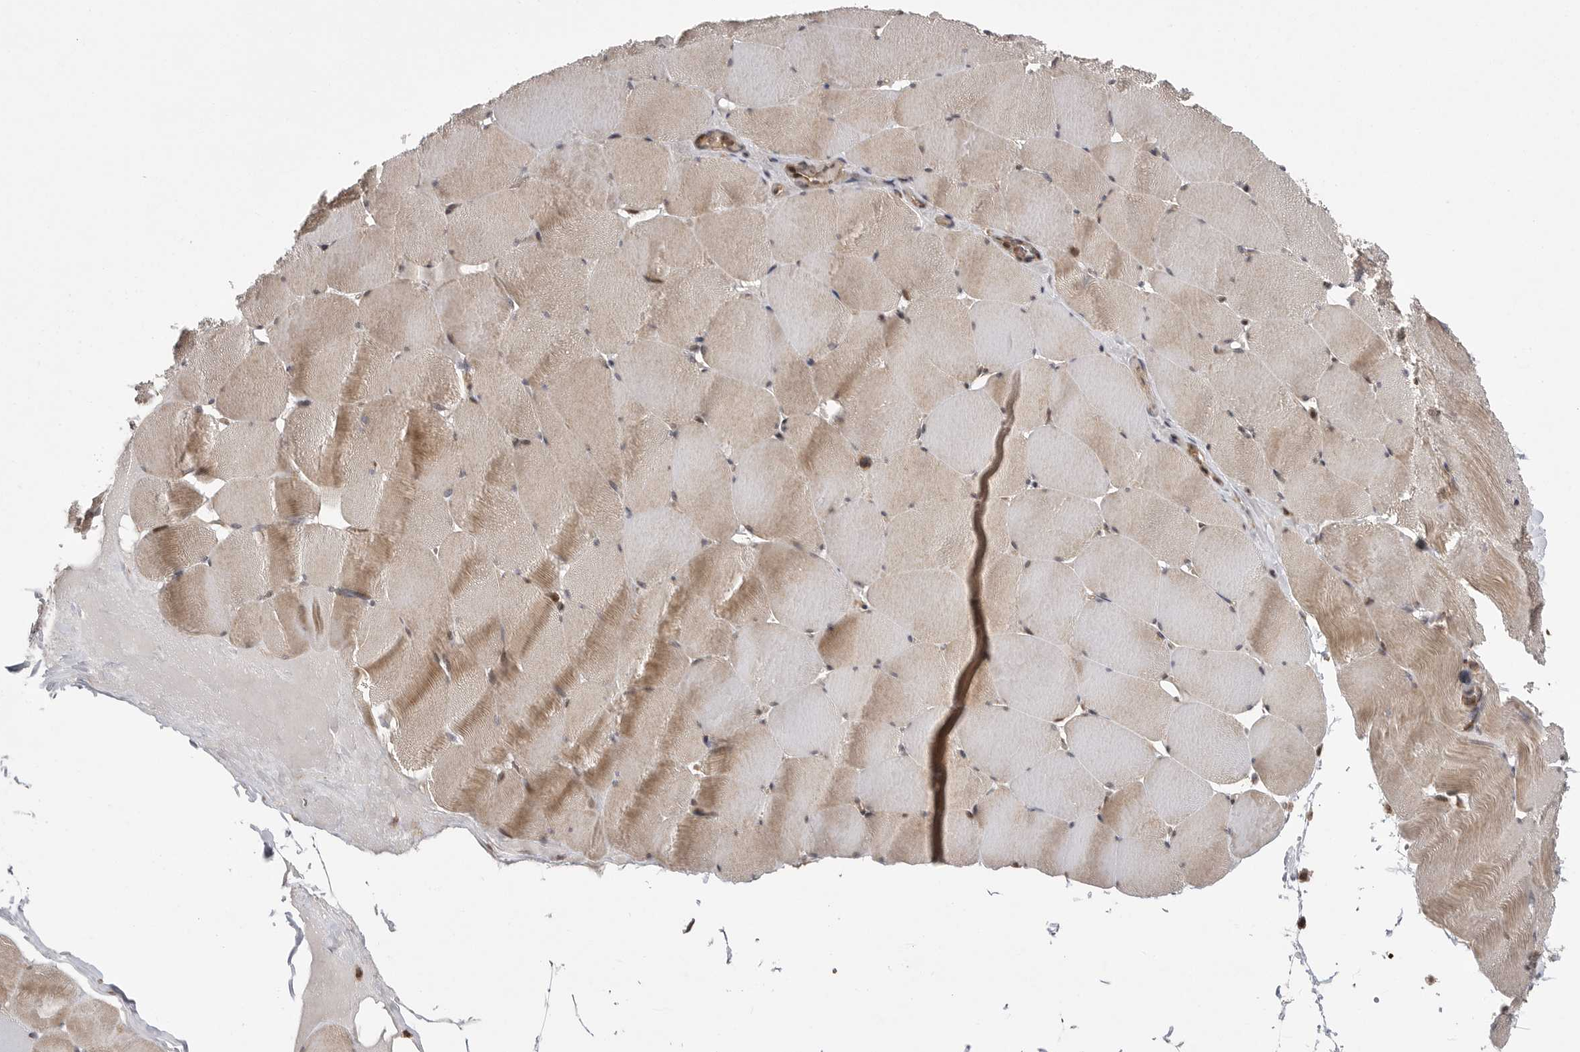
{"staining": {"intensity": "moderate", "quantity": ">75%", "location": "cytoplasmic/membranous"}, "tissue": "skeletal muscle", "cell_type": "Myocytes", "image_type": "normal", "snomed": [{"axis": "morphology", "description": "Normal tissue, NOS"}, {"axis": "topography", "description": "Skeletal muscle"}], "caption": "Moderate cytoplasmic/membranous protein expression is appreciated in approximately >75% of myocytes in skeletal muscle.", "gene": "OXR1", "patient": {"sex": "male", "age": 62}}